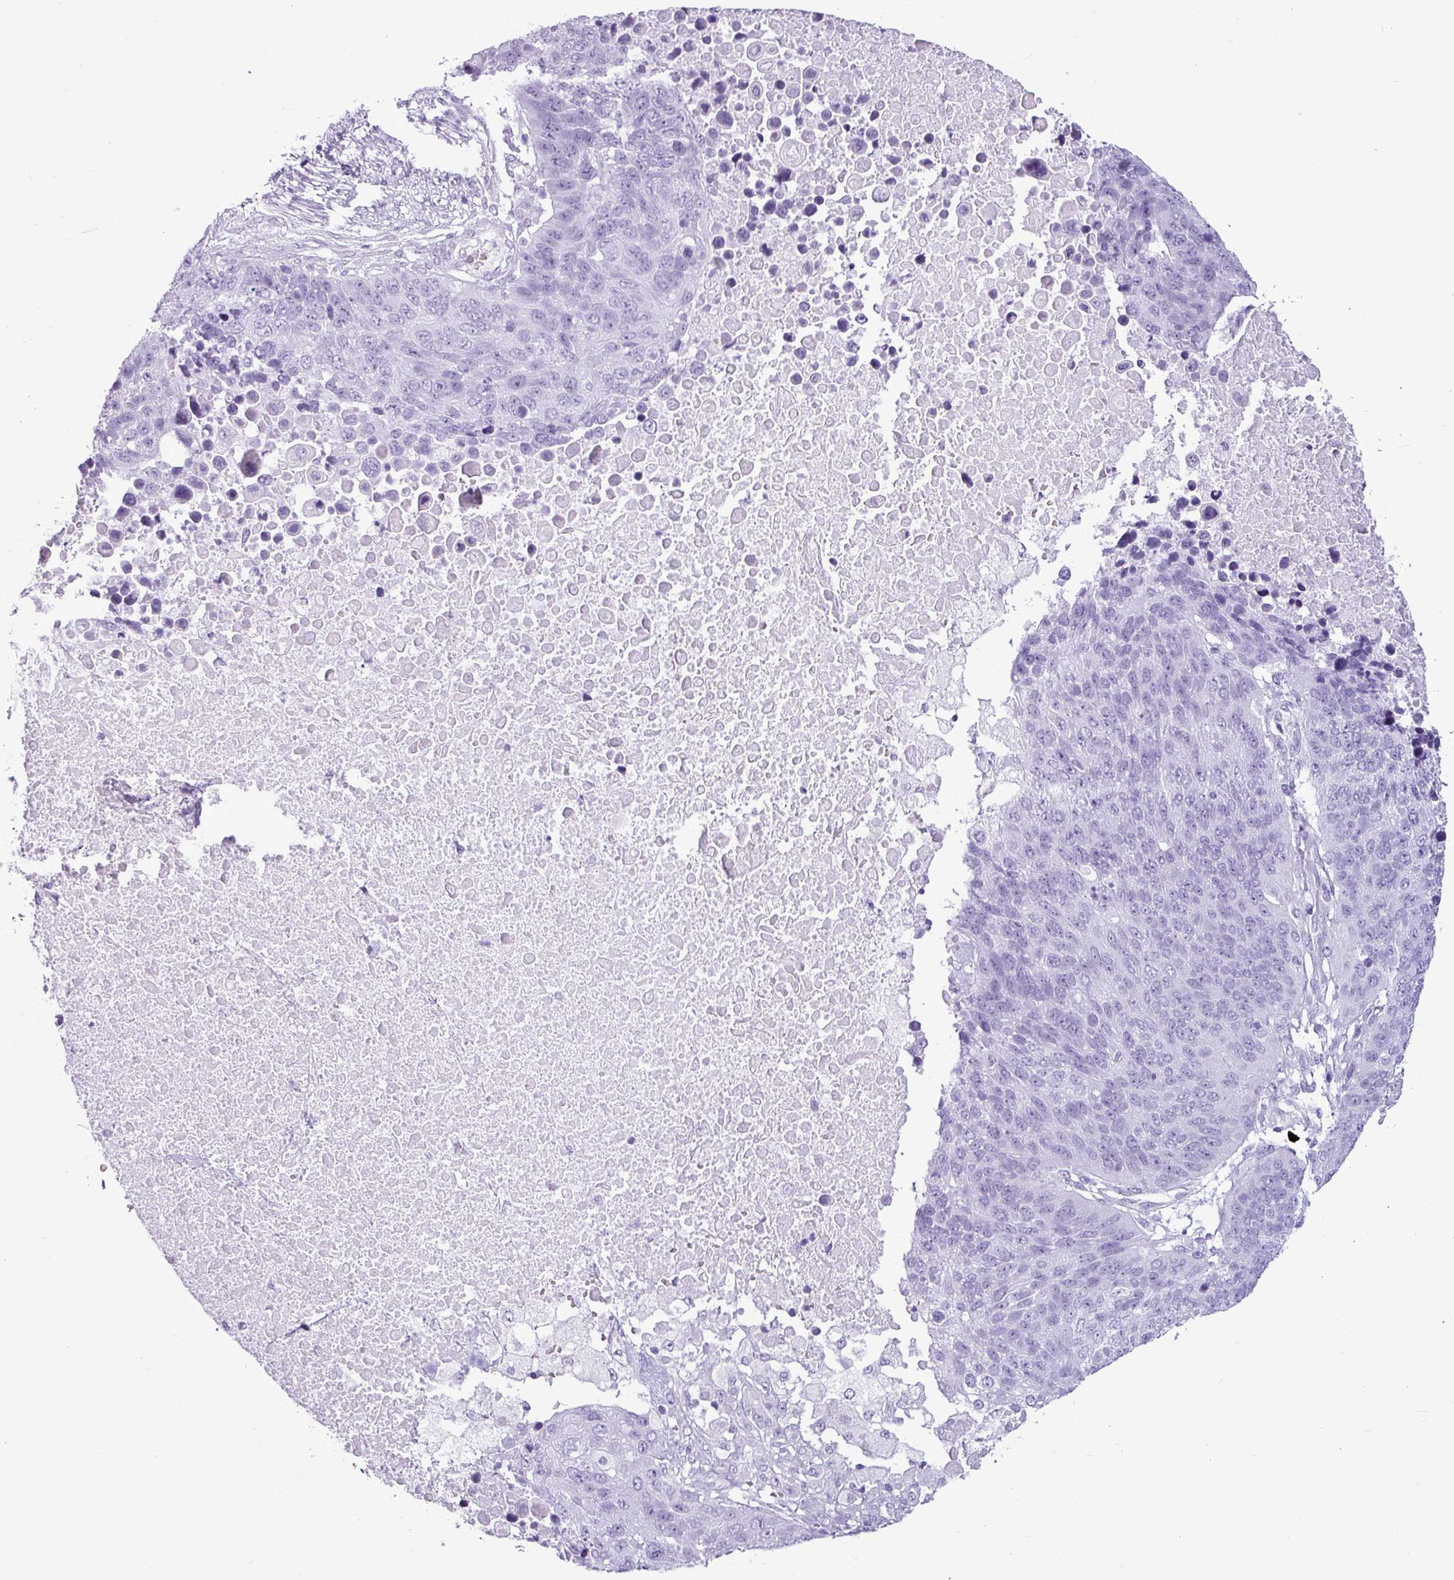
{"staining": {"intensity": "negative", "quantity": "none", "location": "none"}, "tissue": "lung cancer", "cell_type": "Tumor cells", "image_type": "cancer", "snomed": [{"axis": "morphology", "description": "Normal tissue, NOS"}, {"axis": "morphology", "description": "Squamous cell carcinoma, NOS"}, {"axis": "topography", "description": "Lymph node"}, {"axis": "topography", "description": "Lung"}], "caption": "IHC histopathology image of human lung squamous cell carcinoma stained for a protein (brown), which demonstrates no staining in tumor cells. (IHC, brightfield microscopy, high magnification).", "gene": "AMY1B", "patient": {"sex": "male", "age": 66}}